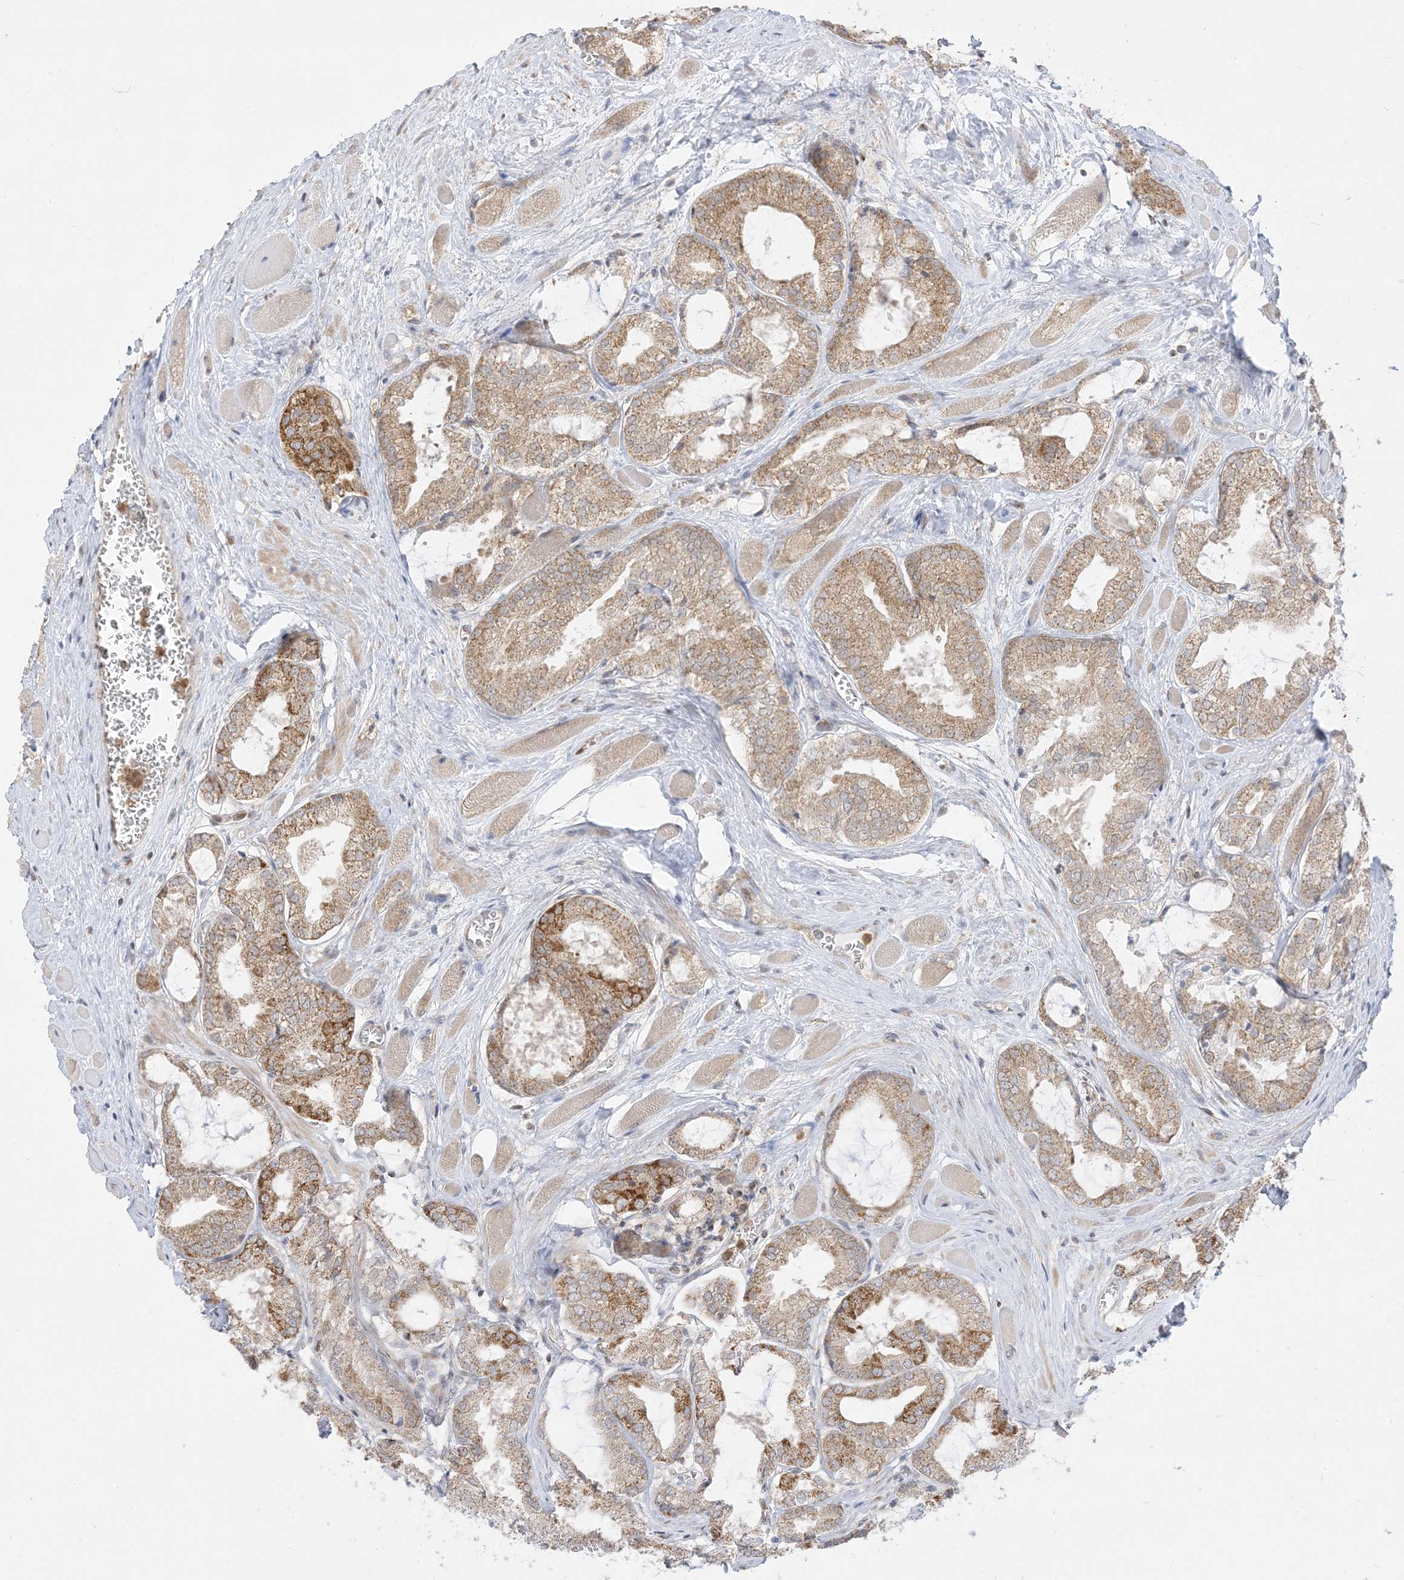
{"staining": {"intensity": "moderate", "quantity": ">75%", "location": "cytoplasmic/membranous"}, "tissue": "prostate cancer", "cell_type": "Tumor cells", "image_type": "cancer", "snomed": [{"axis": "morphology", "description": "Adenocarcinoma, Low grade"}, {"axis": "topography", "description": "Prostate"}], "caption": "Tumor cells show medium levels of moderate cytoplasmic/membranous staining in about >75% of cells in human adenocarcinoma (low-grade) (prostate).", "gene": "KANSL3", "patient": {"sex": "male", "age": 67}}